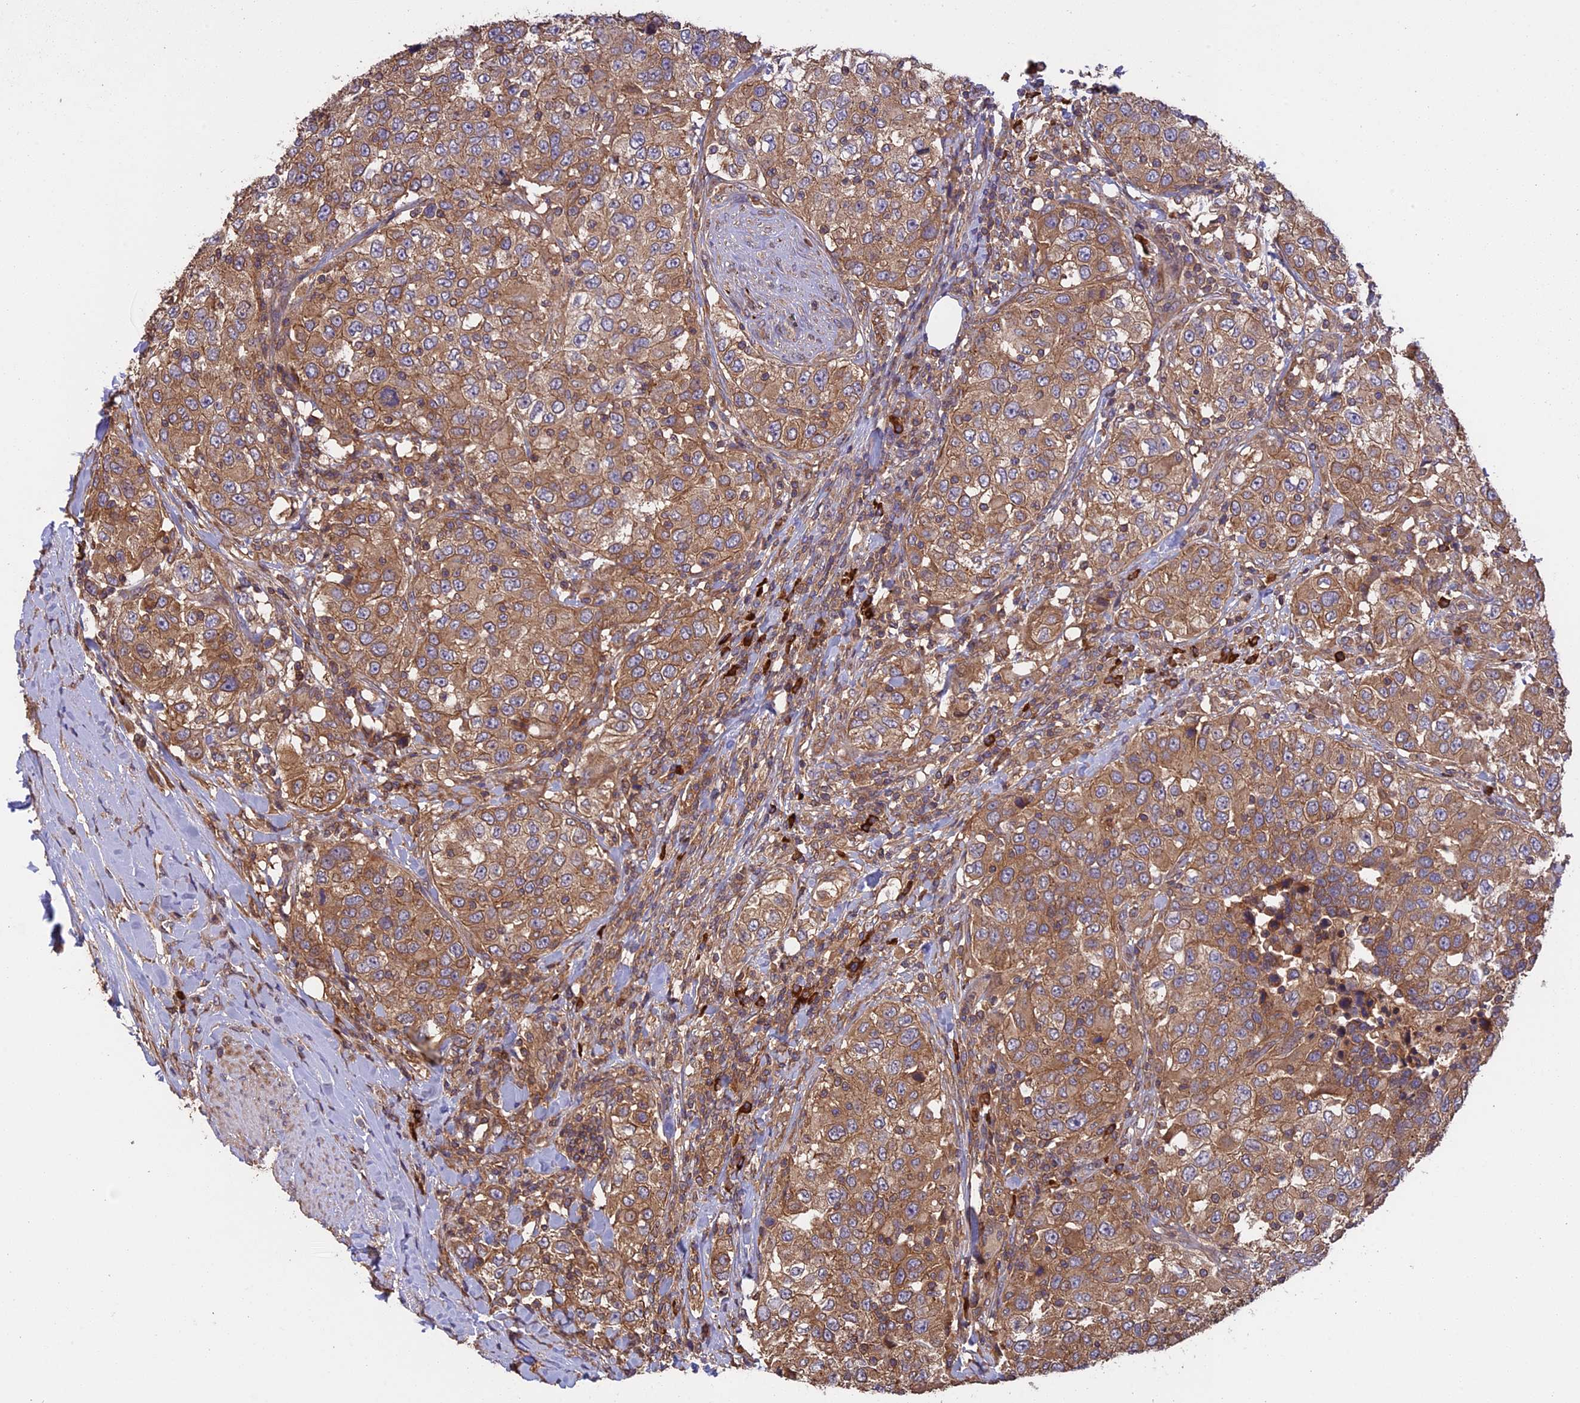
{"staining": {"intensity": "moderate", "quantity": ">75%", "location": "cytoplasmic/membranous"}, "tissue": "urothelial cancer", "cell_type": "Tumor cells", "image_type": "cancer", "snomed": [{"axis": "morphology", "description": "Urothelial carcinoma, High grade"}, {"axis": "topography", "description": "Urinary bladder"}], "caption": "Immunohistochemical staining of high-grade urothelial carcinoma reveals medium levels of moderate cytoplasmic/membranous protein positivity in about >75% of tumor cells. (brown staining indicates protein expression, while blue staining denotes nuclei).", "gene": "GAS8", "patient": {"sex": "female", "age": 80}}